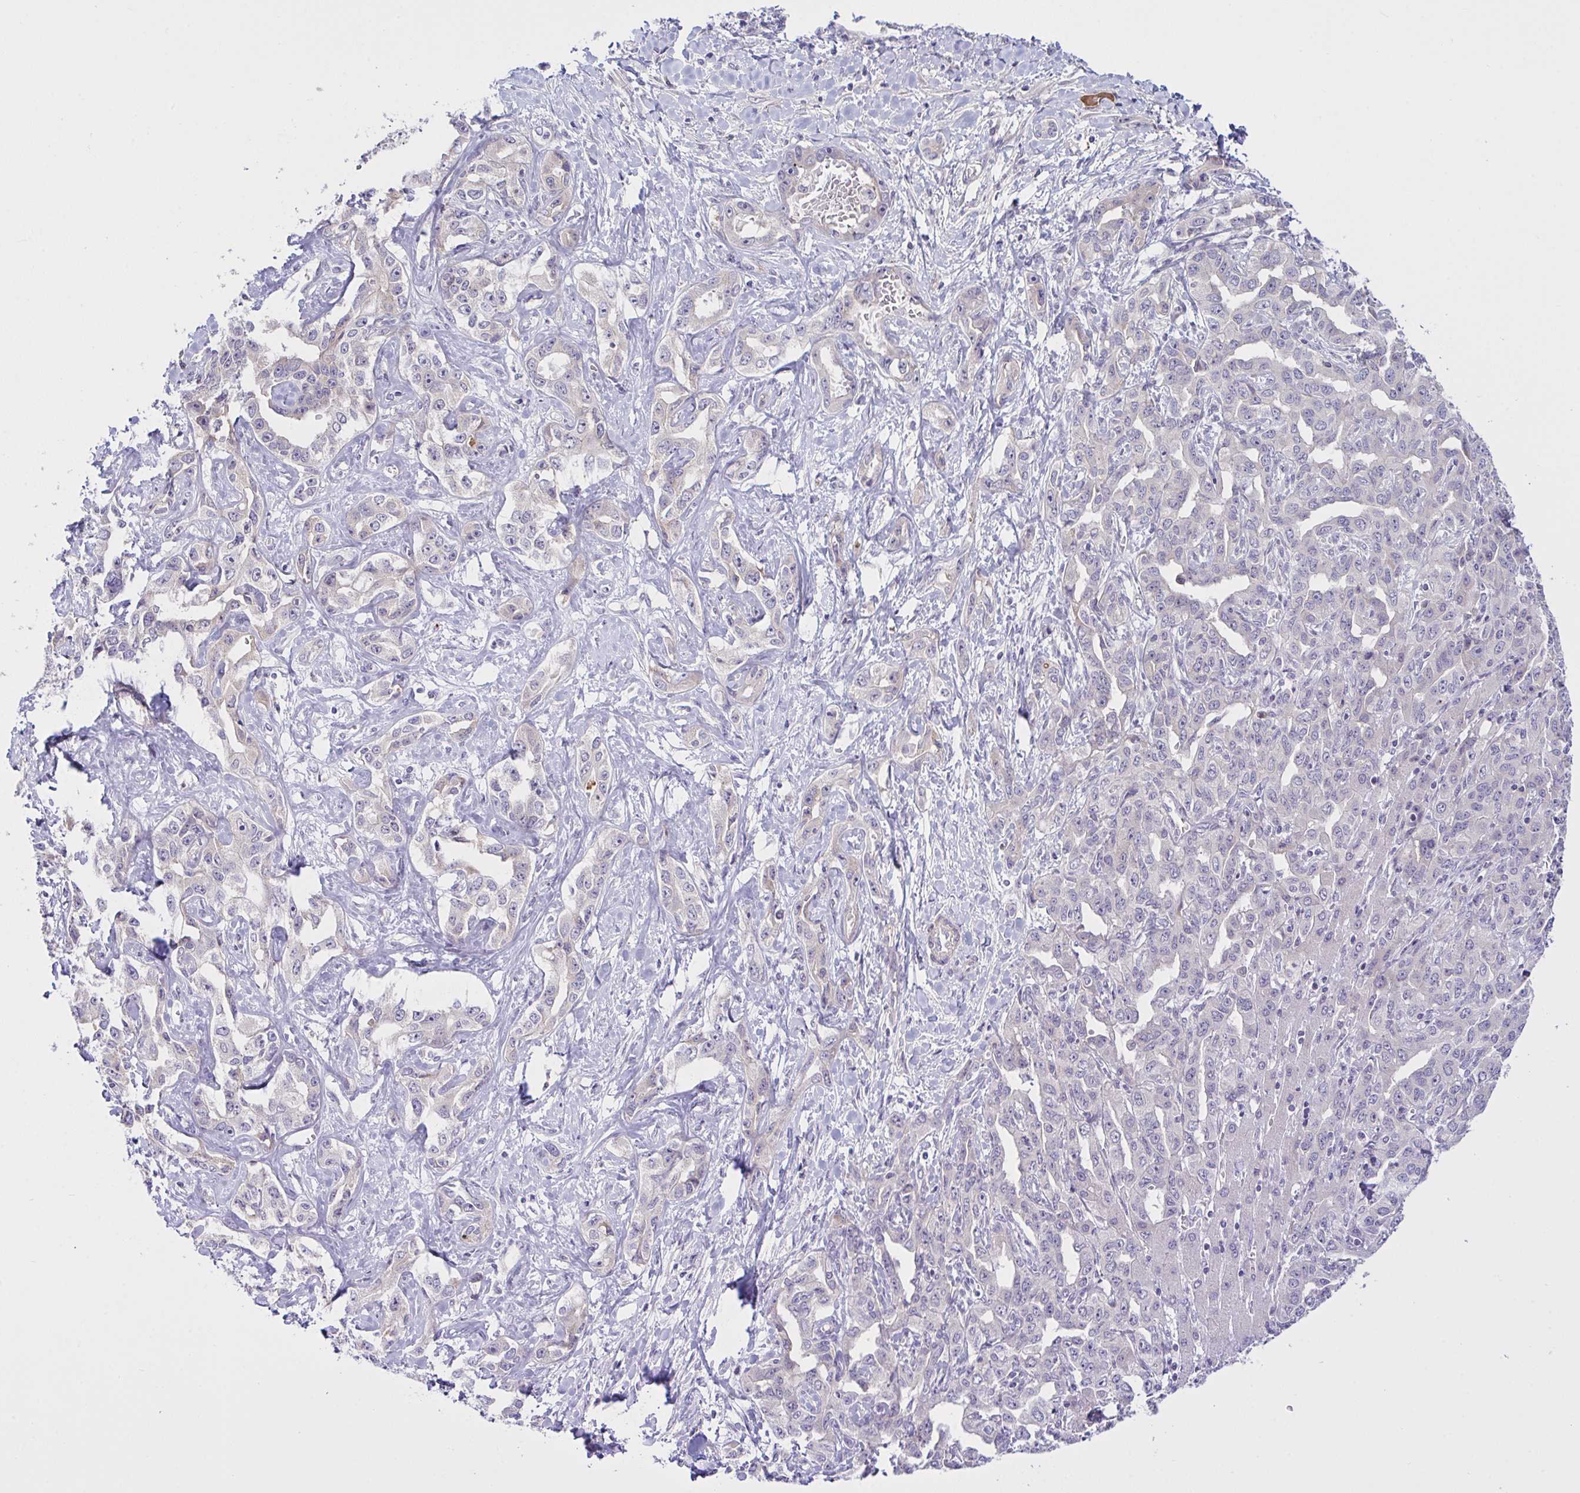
{"staining": {"intensity": "negative", "quantity": "none", "location": "none"}, "tissue": "liver cancer", "cell_type": "Tumor cells", "image_type": "cancer", "snomed": [{"axis": "morphology", "description": "Cholangiocarcinoma"}, {"axis": "topography", "description": "Liver"}], "caption": "Tumor cells are negative for protein expression in human cholangiocarcinoma (liver).", "gene": "SYNPO2L", "patient": {"sex": "male", "age": 59}}